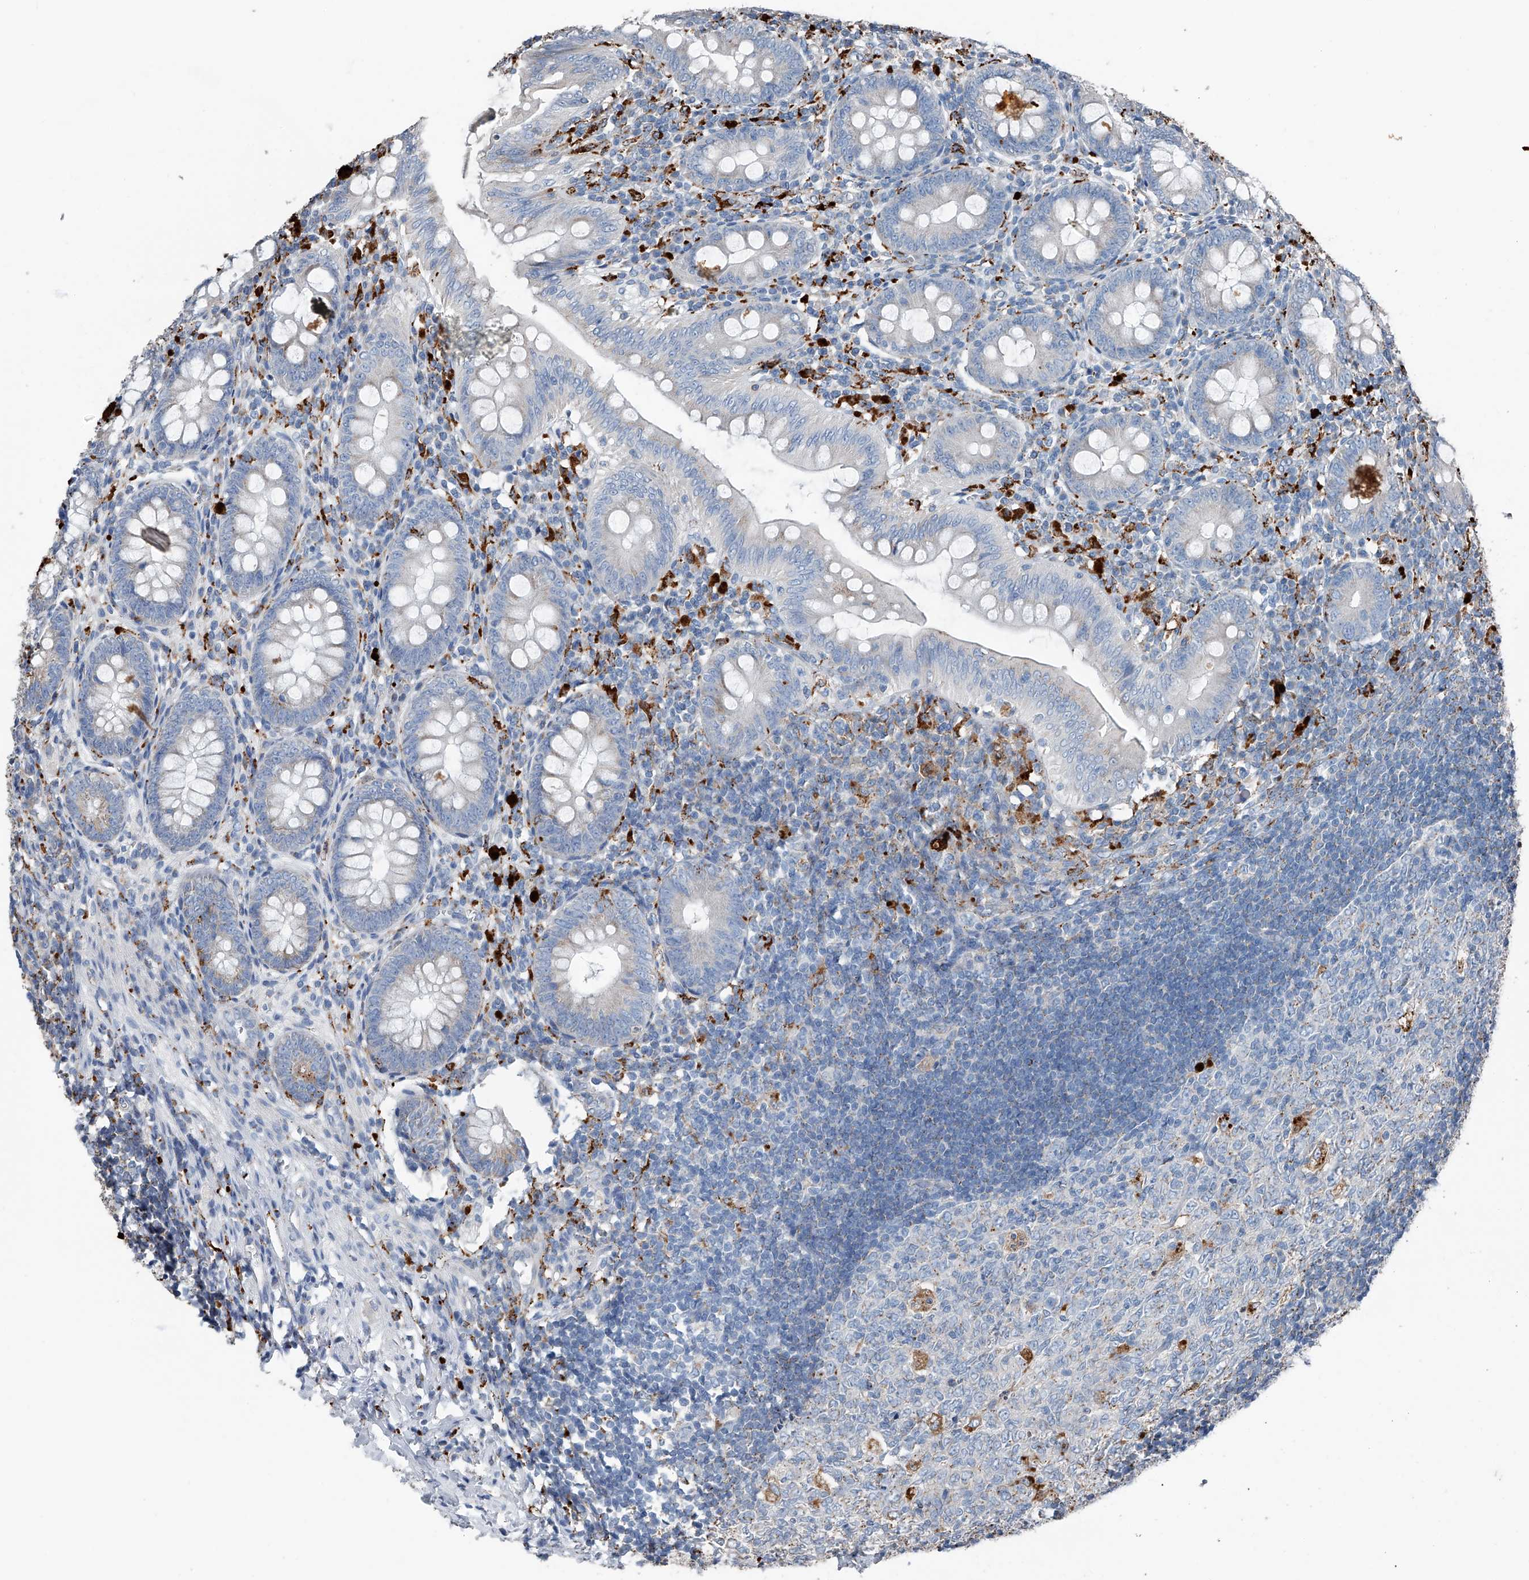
{"staining": {"intensity": "weak", "quantity": "25%-75%", "location": "cytoplasmic/membranous"}, "tissue": "appendix", "cell_type": "Glandular cells", "image_type": "normal", "snomed": [{"axis": "morphology", "description": "Normal tissue, NOS"}, {"axis": "topography", "description": "Appendix"}], "caption": "Benign appendix displays weak cytoplasmic/membranous staining in approximately 25%-75% of glandular cells.", "gene": "ZNF772", "patient": {"sex": "male", "age": 14}}